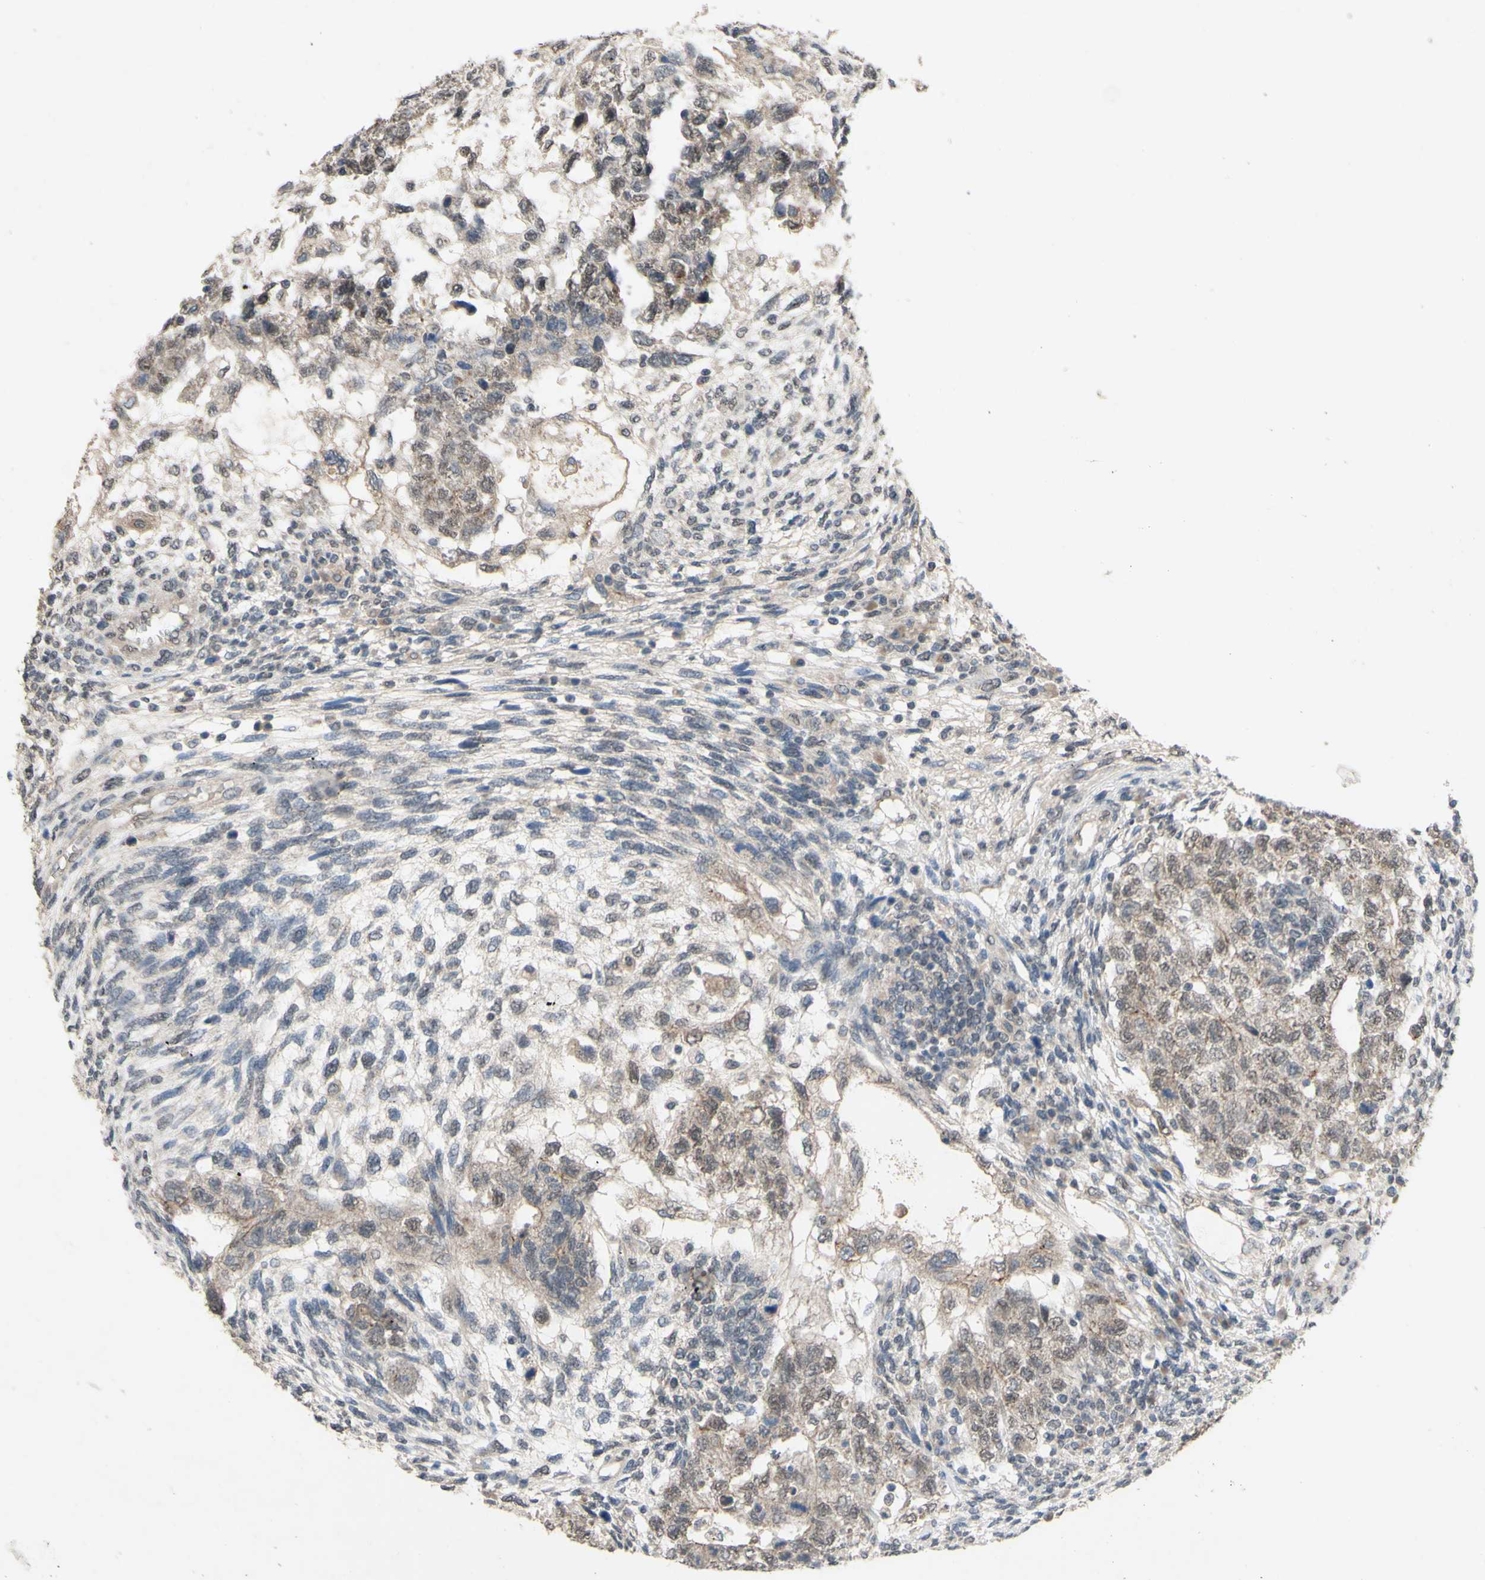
{"staining": {"intensity": "weak", "quantity": ">75%", "location": "cytoplasmic/membranous"}, "tissue": "testis cancer", "cell_type": "Tumor cells", "image_type": "cancer", "snomed": [{"axis": "morphology", "description": "Normal tissue, NOS"}, {"axis": "morphology", "description": "Carcinoma, Embryonal, NOS"}, {"axis": "topography", "description": "Testis"}], "caption": "Testis embryonal carcinoma tissue exhibits weak cytoplasmic/membranous positivity in approximately >75% of tumor cells, visualized by immunohistochemistry. The staining was performed using DAB to visualize the protein expression in brown, while the nuclei were stained in blue with hematoxylin (Magnification: 20x).", "gene": "CDCP1", "patient": {"sex": "male", "age": 36}}